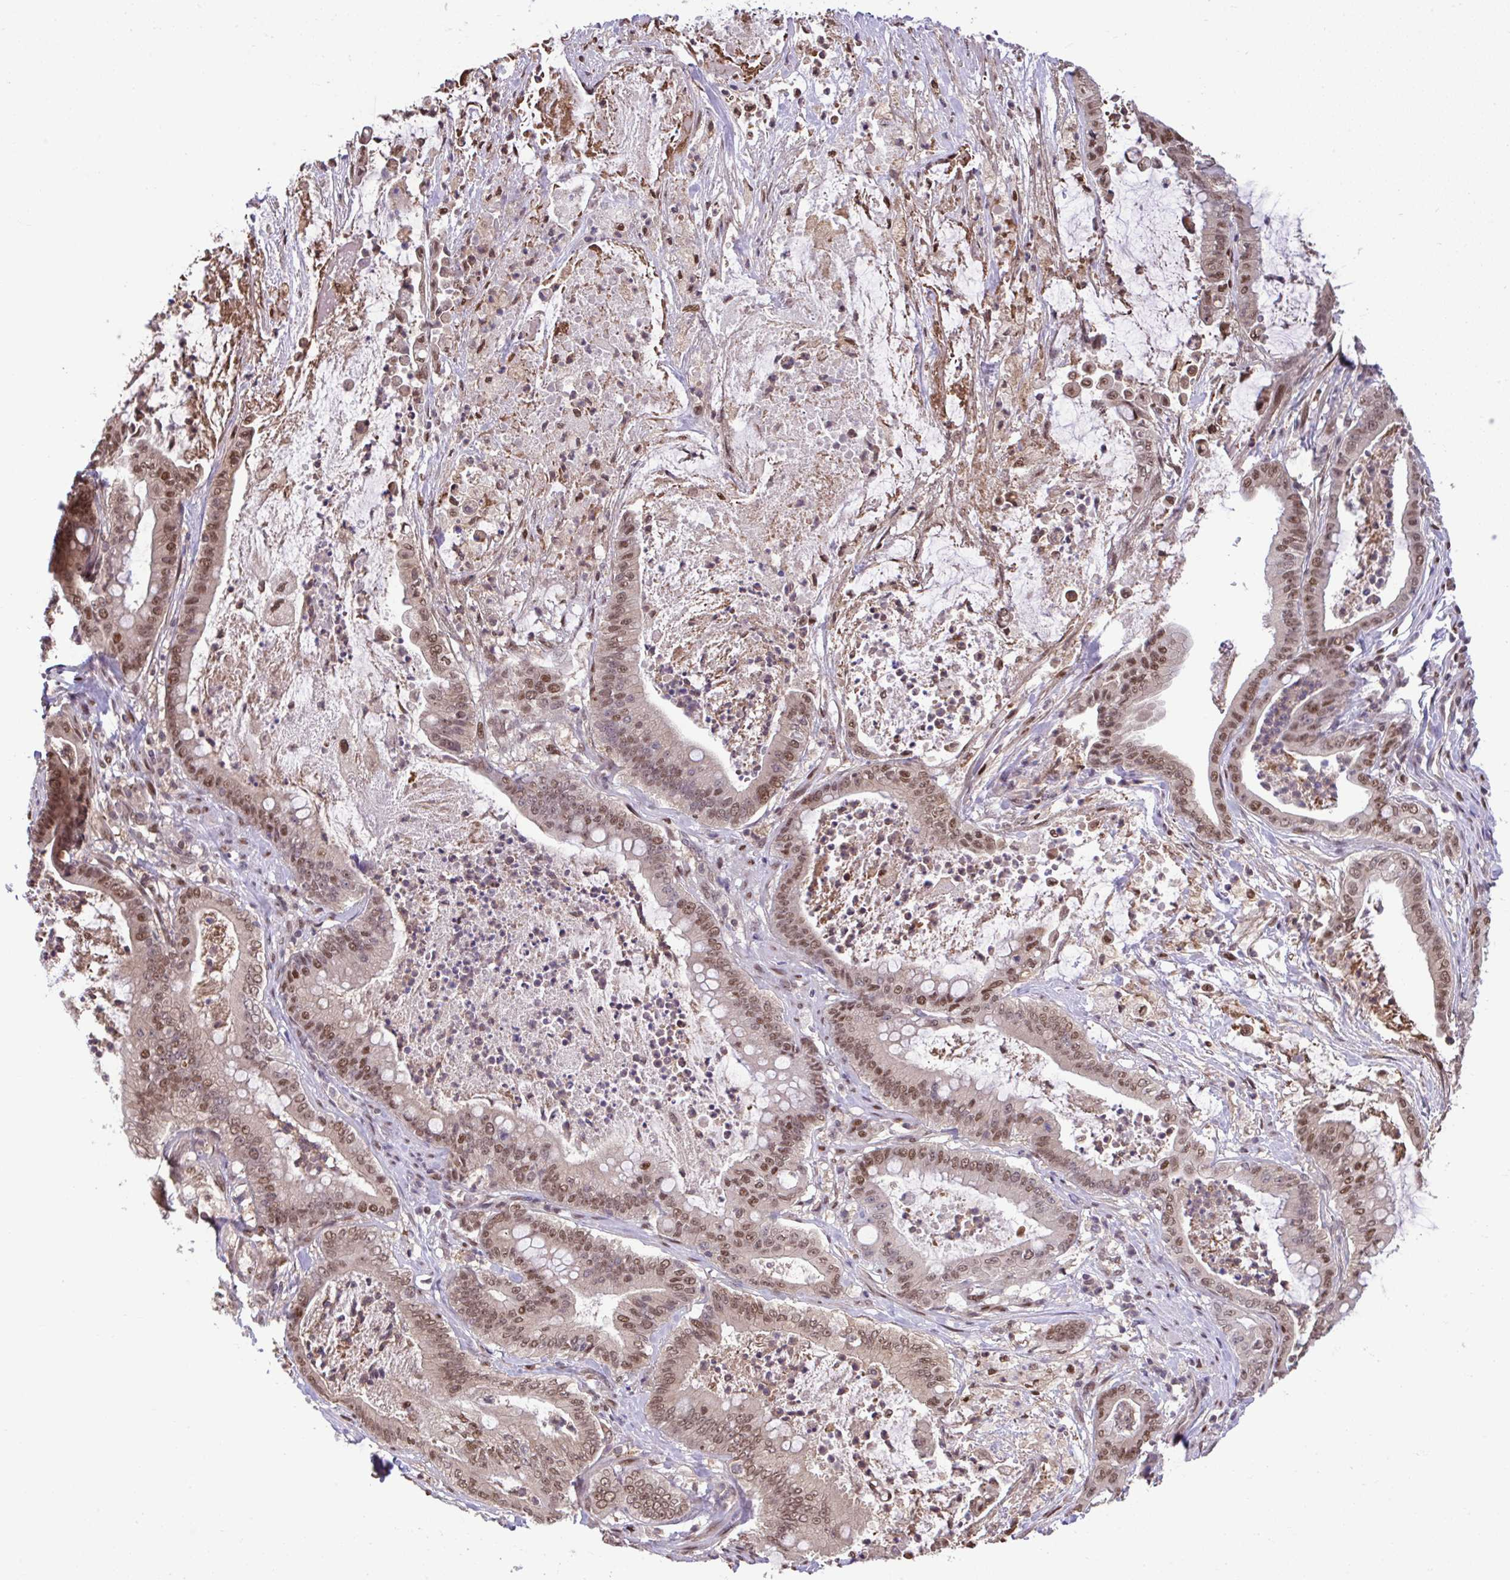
{"staining": {"intensity": "moderate", "quantity": ">75%", "location": "nuclear"}, "tissue": "pancreatic cancer", "cell_type": "Tumor cells", "image_type": "cancer", "snomed": [{"axis": "morphology", "description": "Adenocarcinoma, NOS"}, {"axis": "topography", "description": "Pancreas"}], "caption": "Pancreatic cancer (adenocarcinoma) stained for a protein (brown) displays moderate nuclear positive positivity in approximately >75% of tumor cells.", "gene": "GLIS3", "patient": {"sex": "male", "age": 71}}